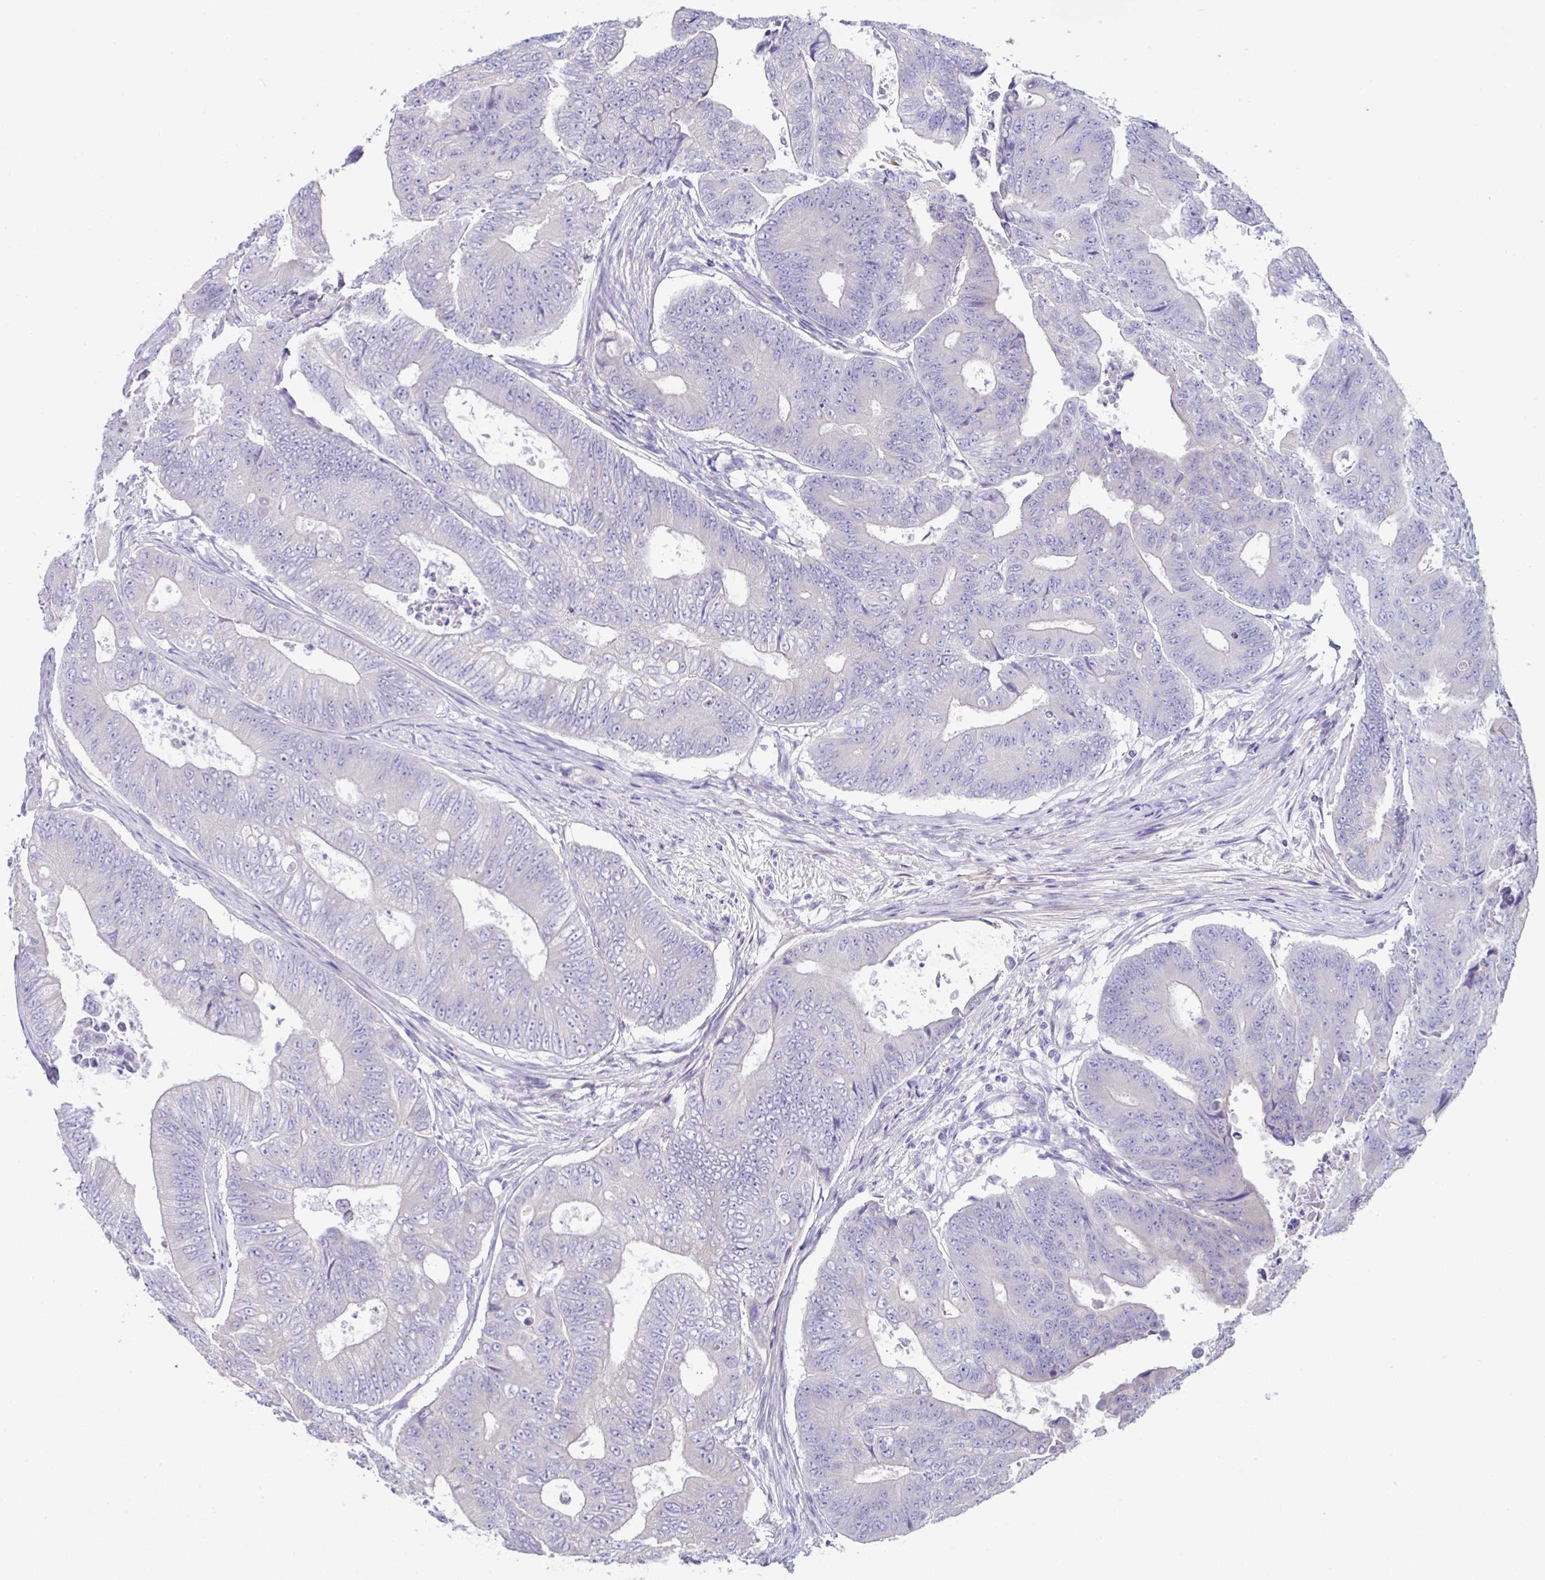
{"staining": {"intensity": "negative", "quantity": "none", "location": "none"}, "tissue": "colorectal cancer", "cell_type": "Tumor cells", "image_type": "cancer", "snomed": [{"axis": "morphology", "description": "Adenocarcinoma, NOS"}, {"axis": "topography", "description": "Colon"}], "caption": "IHC of colorectal adenocarcinoma displays no staining in tumor cells.", "gene": "MED11", "patient": {"sex": "female", "age": 48}}